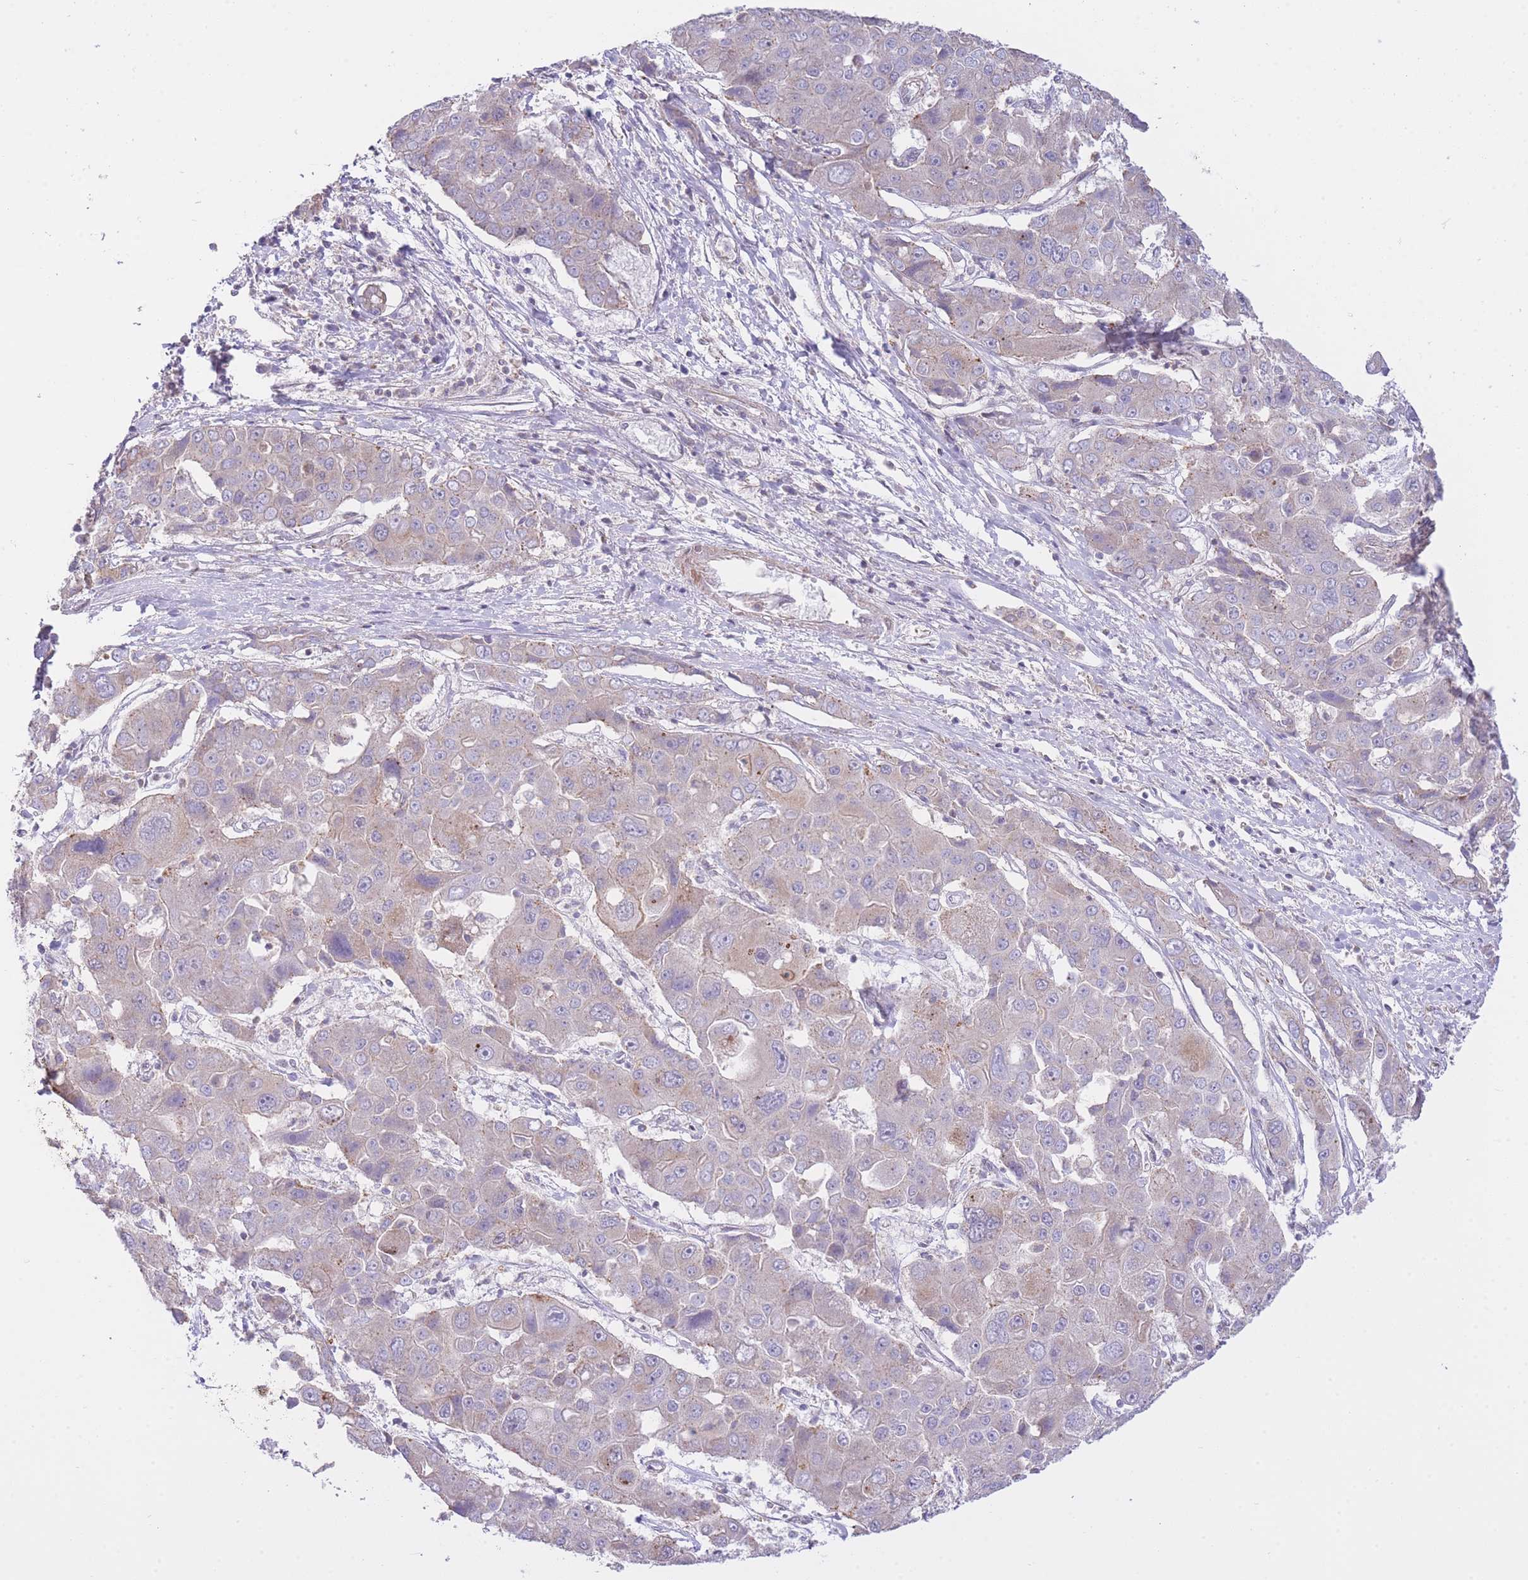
{"staining": {"intensity": "weak", "quantity": "<25%", "location": "cytoplasmic/membranous"}, "tissue": "liver cancer", "cell_type": "Tumor cells", "image_type": "cancer", "snomed": [{"axis": "morphology", "description": "Cholangiocarcinoma"}, {"axis": "topography", "description": "Liver"}], "caption": "An IHC photomicrograph of cholangiocarcinoma (liver) is shown. There is no staining in tumor cells of cholangiocarcinoma (liver).", "gene": "CTBP1", "patient": {"sex": "male", "age": 67}}